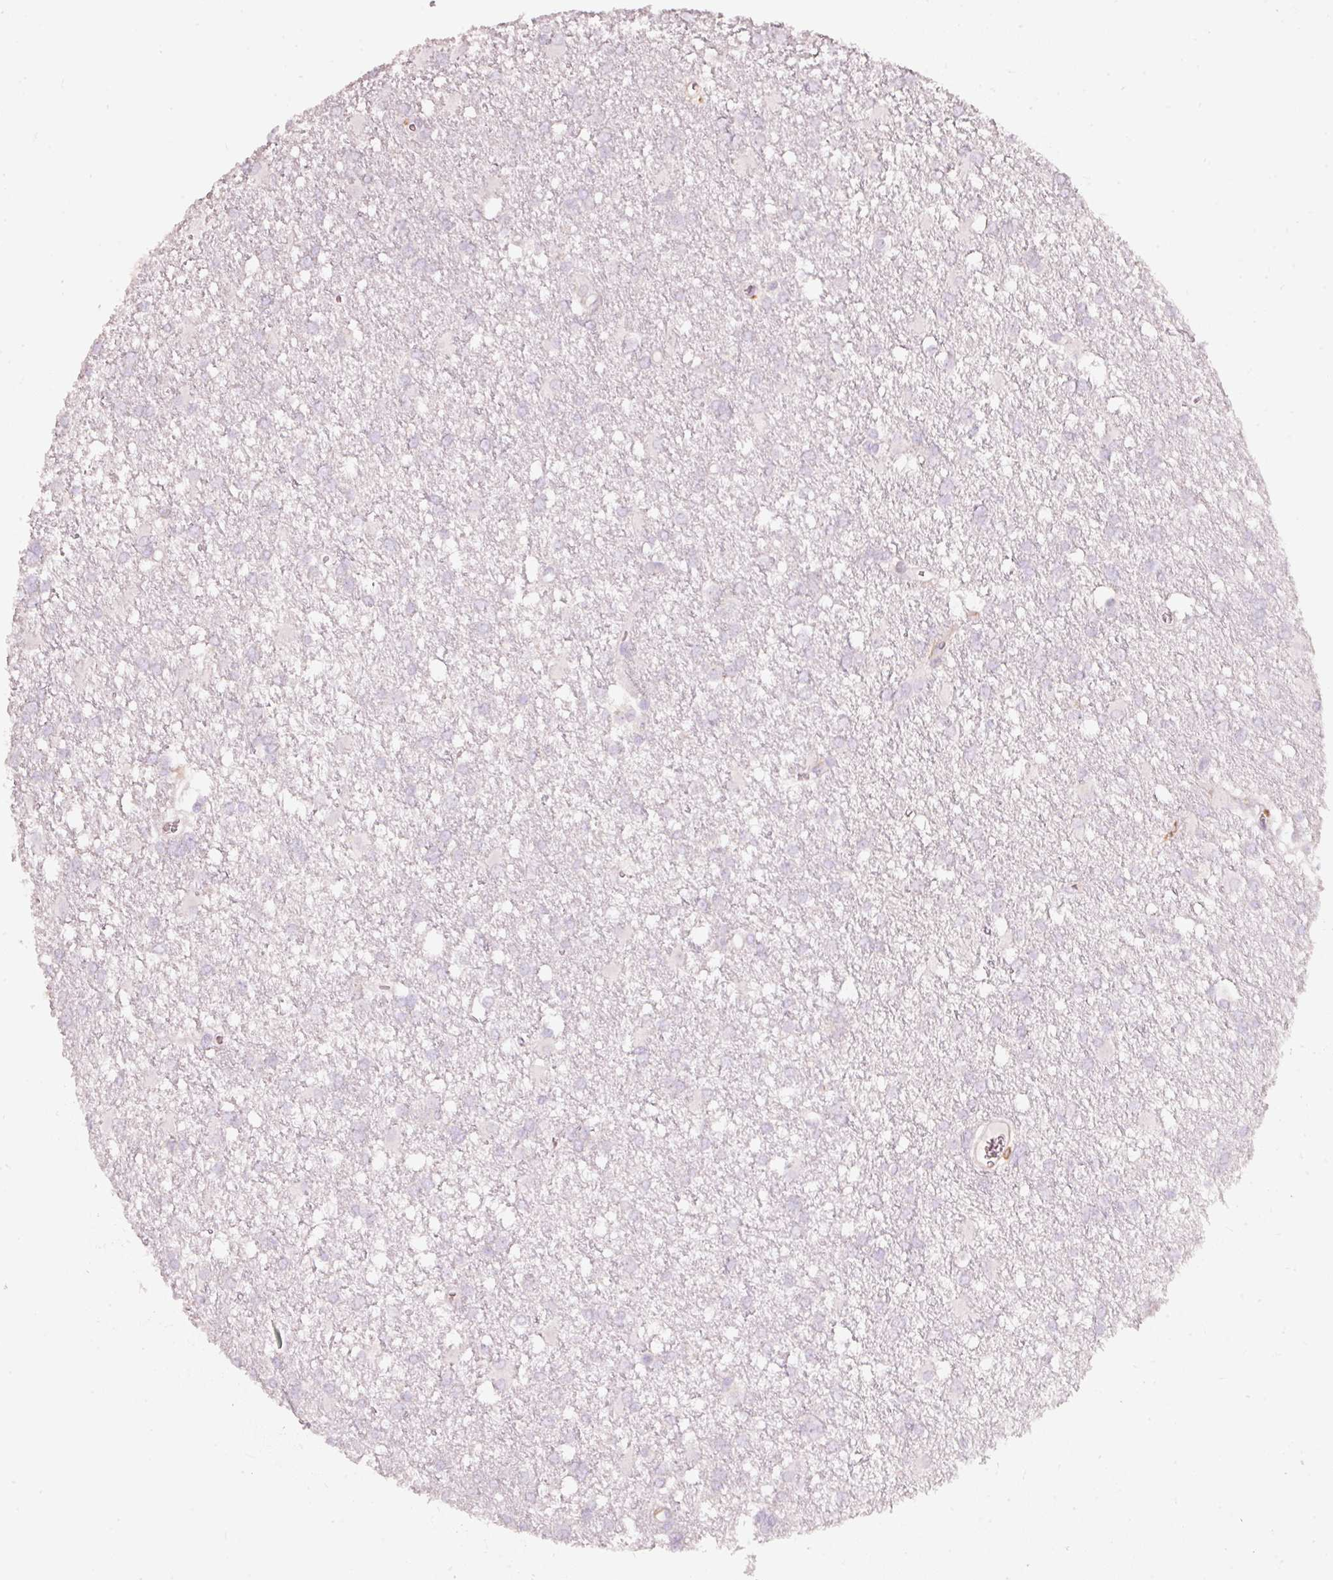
{"staining": {"intensity": "negative", "quantity": "none", "location": "none"}, "tissue": "glioma", "cell_type": "Tumor cells", "image_type": "cancer", "snomed": [{"axis": "morphology", "description": "Glioma, malignant, High grade"}, {"axis": "topography", "description": "Brain"}], "caption": "Image shows no protein expression in tumor cells of glioma tissue.", "gene": "IQGAP2", "patient": {"sex": "male", "age": 48}}